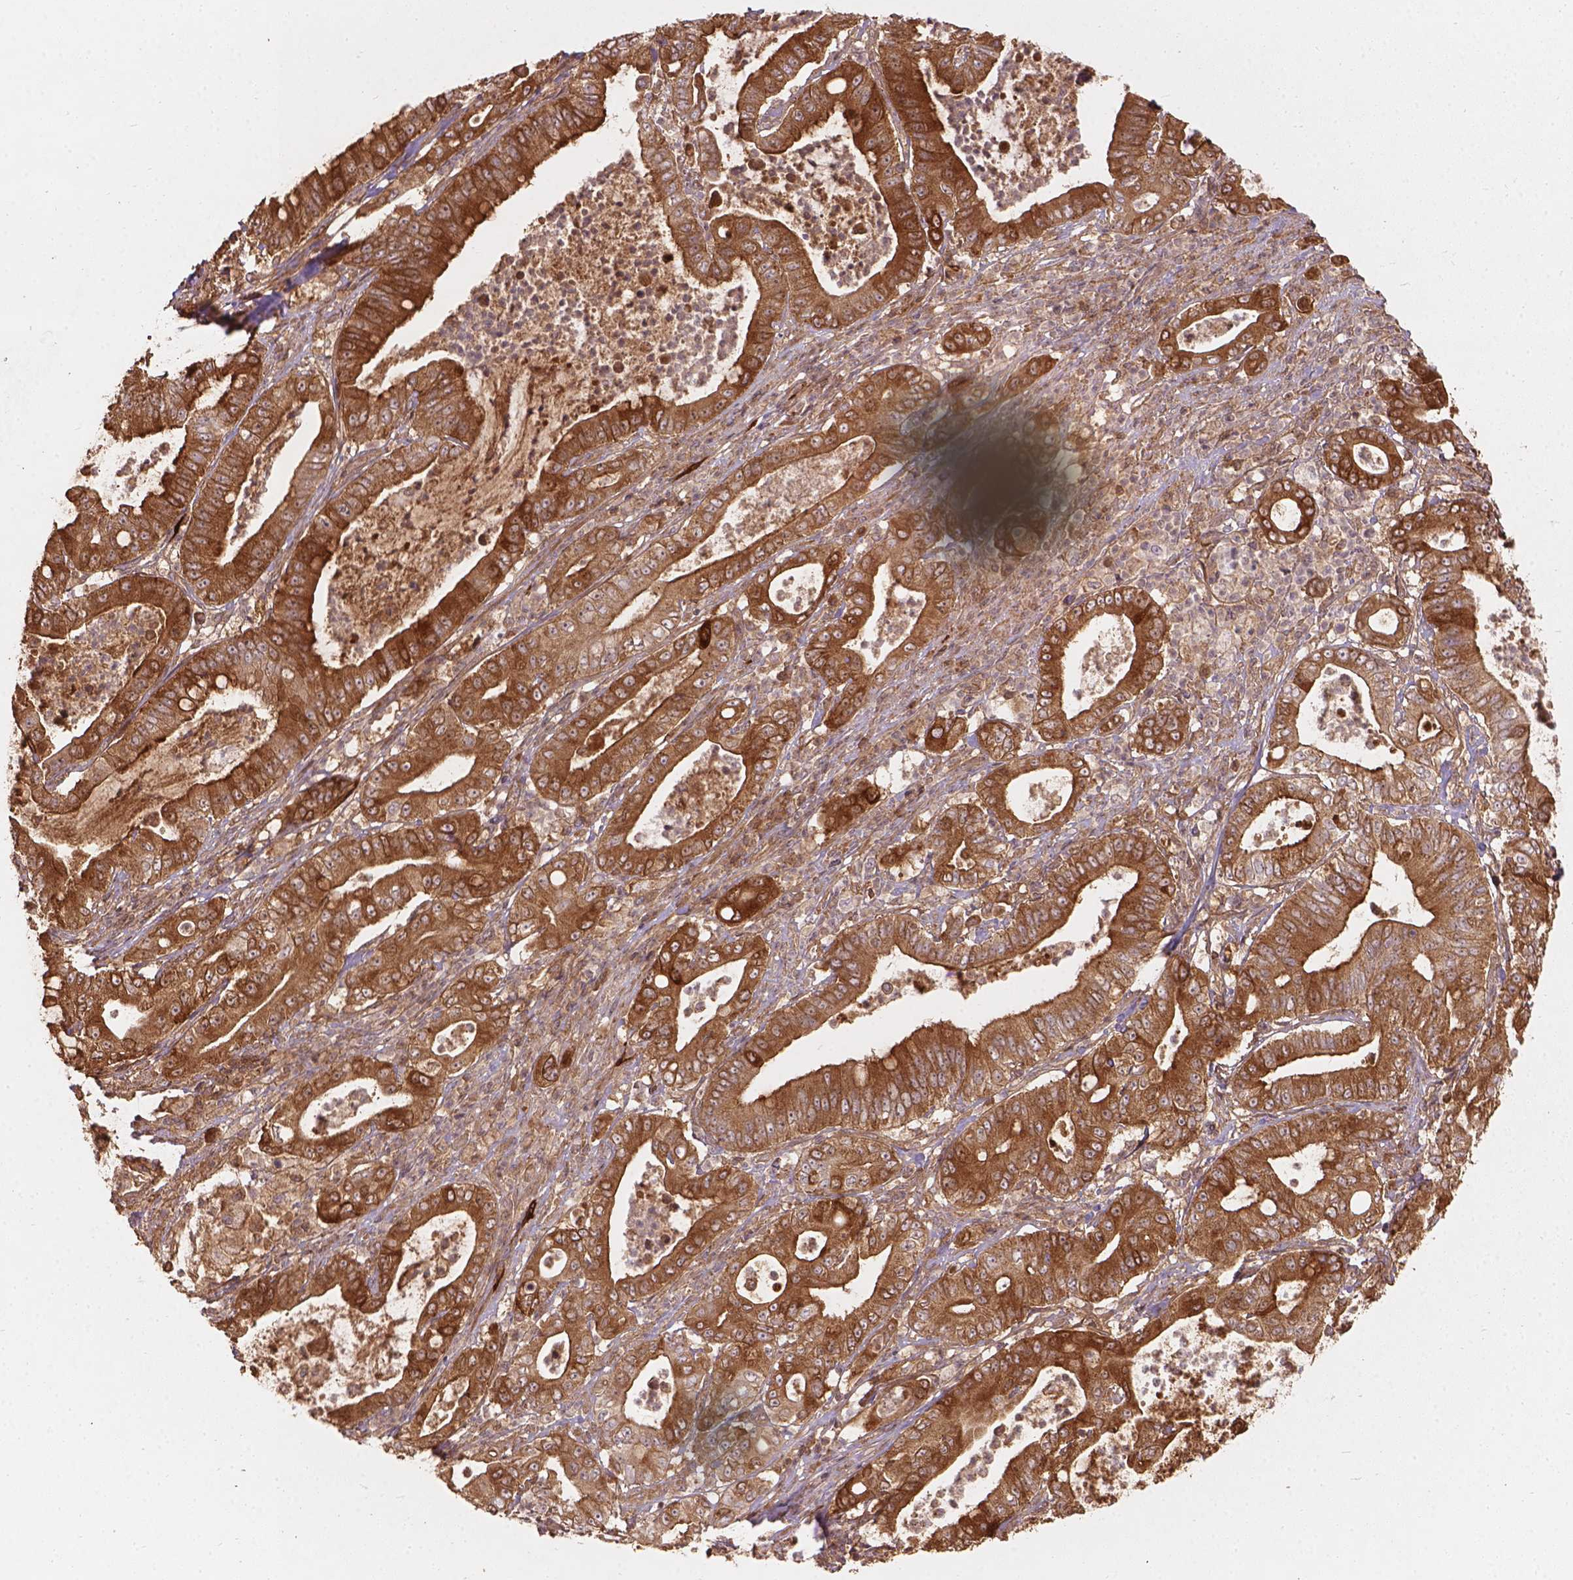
{"staining": {"intensity": "strong", "quantity": ">75%", "location": "cytoplasmic/membranous"}, "tissue": "pancreatic cancer", "cell_type": "Tumor cells", "image_type": "cancer", "snomed": [{"axis": "morphology", "description": "Adenocarcinoma, NOS"}, {"axis": "topography", "description": "Pancreas"}], "caption": "Adenocarcinoma (pancreatic) stained for a protein (brown) demonstrates strong cytoplasmic/membranous positive positivity in approximately >75% of tumor cells.", "gene": "XPR1", "patient": {"sex": "male", "age": 71}}